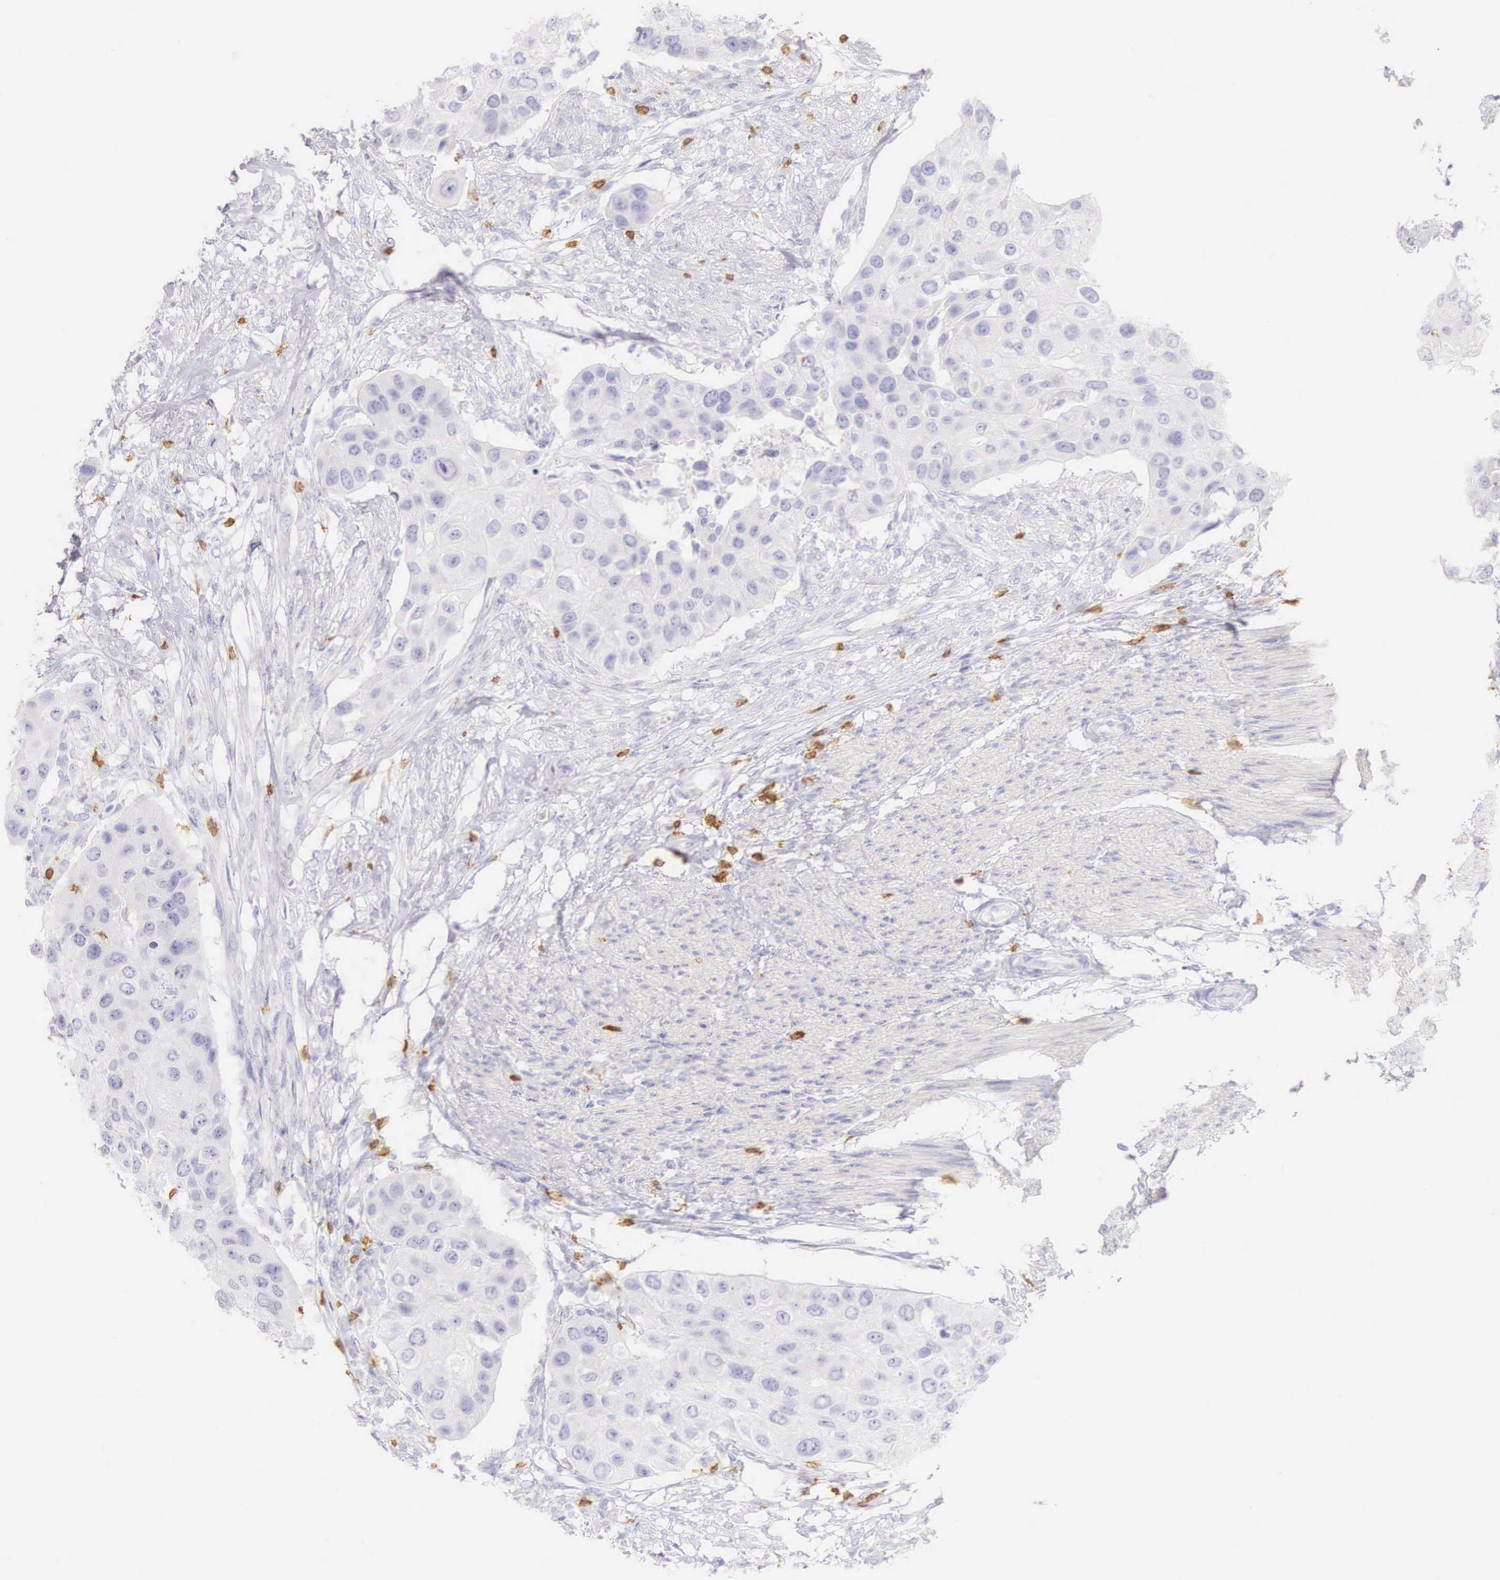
{"staining": {"intensity": "negative", "quantity": "none", "location": "none"}, "tissue": "urothelial cancer", "cell_type": "Tumor cells", "image_type": "cancer", "snomed": [{"axis": "morphology", "description": "Urothelial carcinoma, High grade"}, {"axis": "topography", "description": "Urinary bladder"}], "caption": "High power microscopy image of an immunohistochemistry (IHC) photomicrograph of urothelial carcinoma (high-grade), revealing no significant staining in tumor cells.", "gene": "CD3E", "patient": {"sex": "male", "age": 55}}